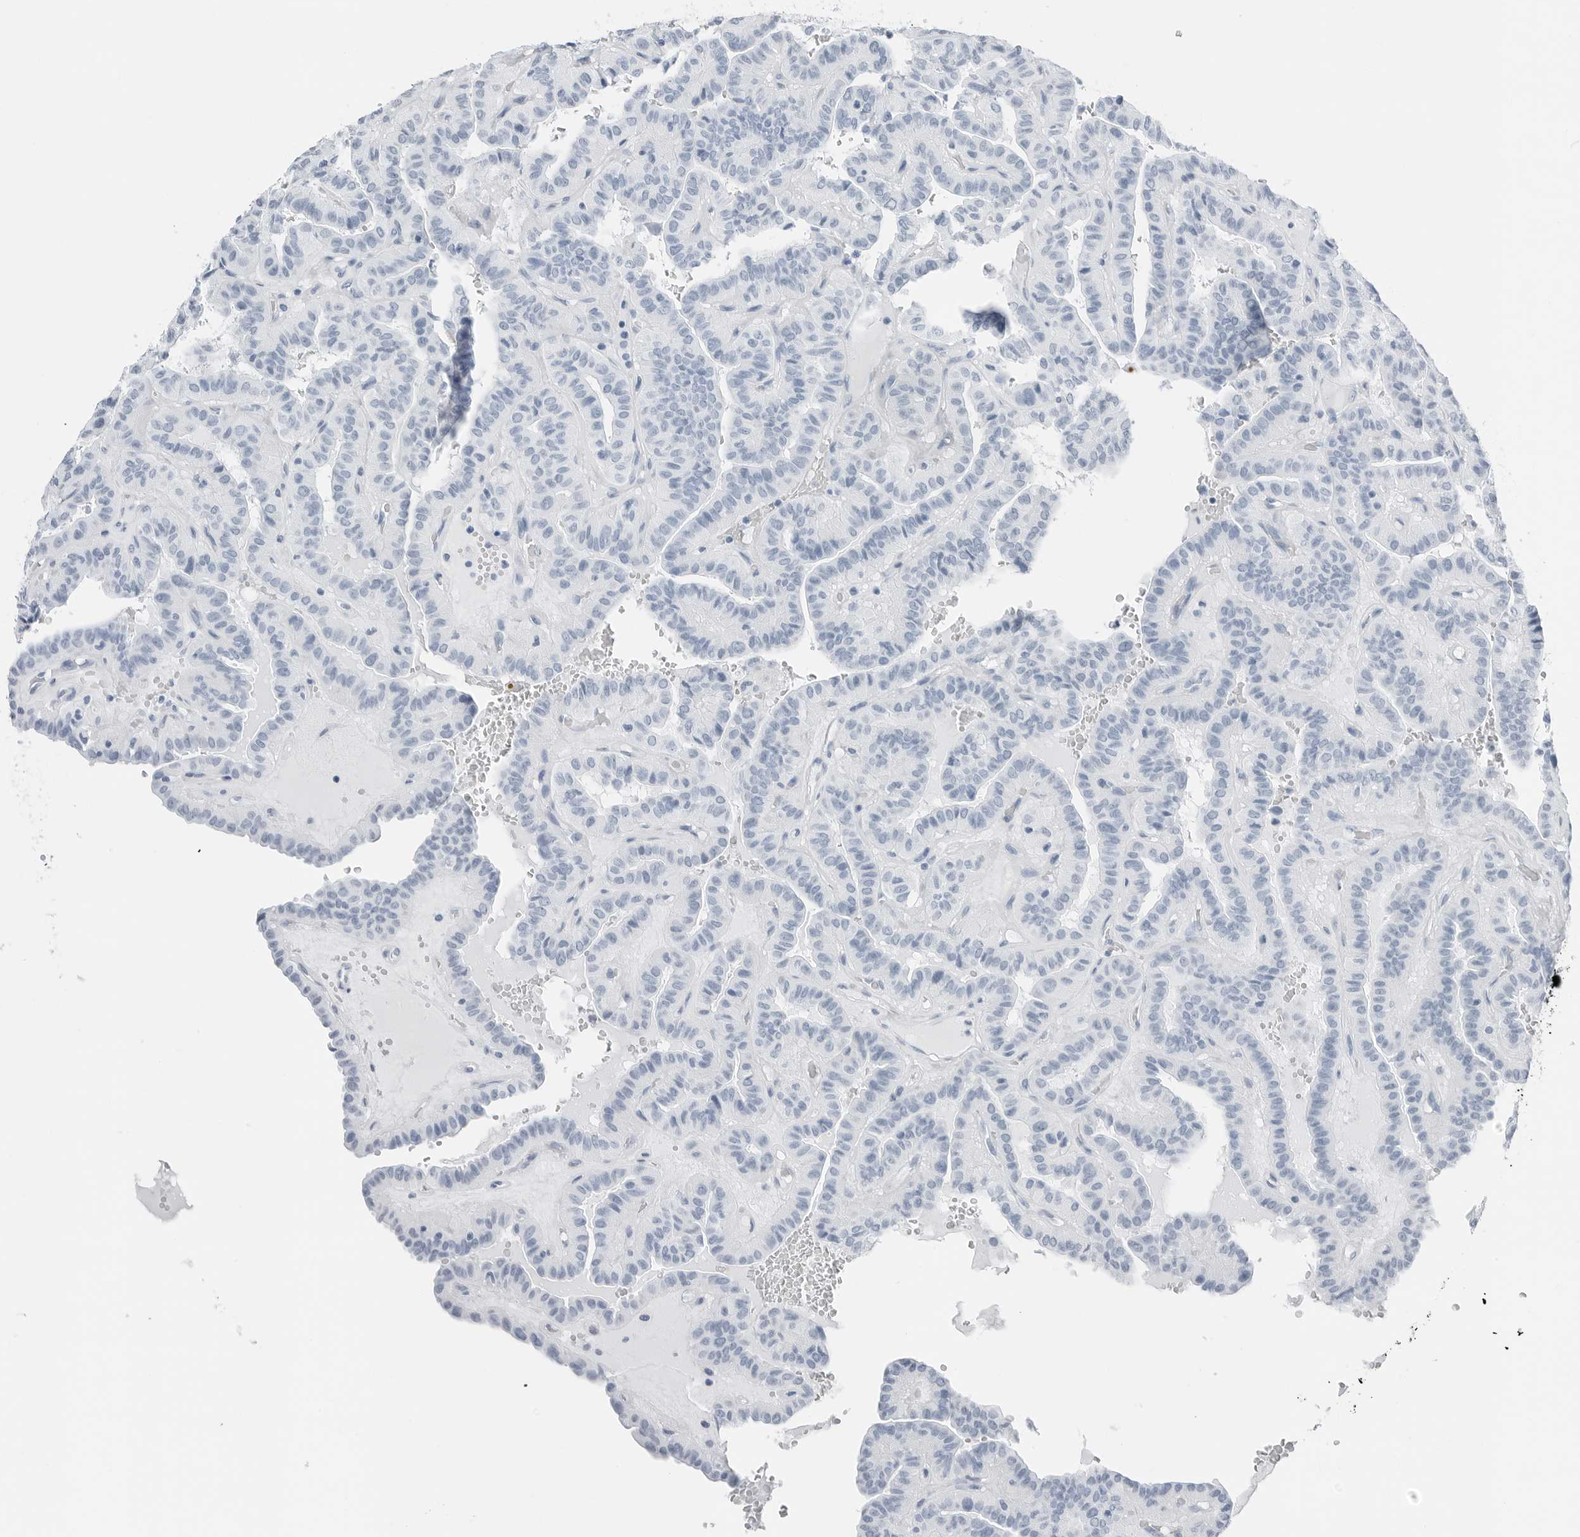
{"staining": {"intensity": "negative", "quantity": "none", "location": "none"}, "tissue": "thyroid cancer", "cell_type": "Tumor cells", "image_type": "cancer", "snomed": [{"axis": "morphology", "description": "Papillary adenocarcinoma, NOS"}, {"axis": "topography", "description": "Thyroid gland"}], "caption": "Thyroid cancer (papillary adenocarcinoma) stained for a protein using IHC exhibits no positivity tumor cells.", "gene": "SLPI", "patient": {"sex": "male", "age": 77}}